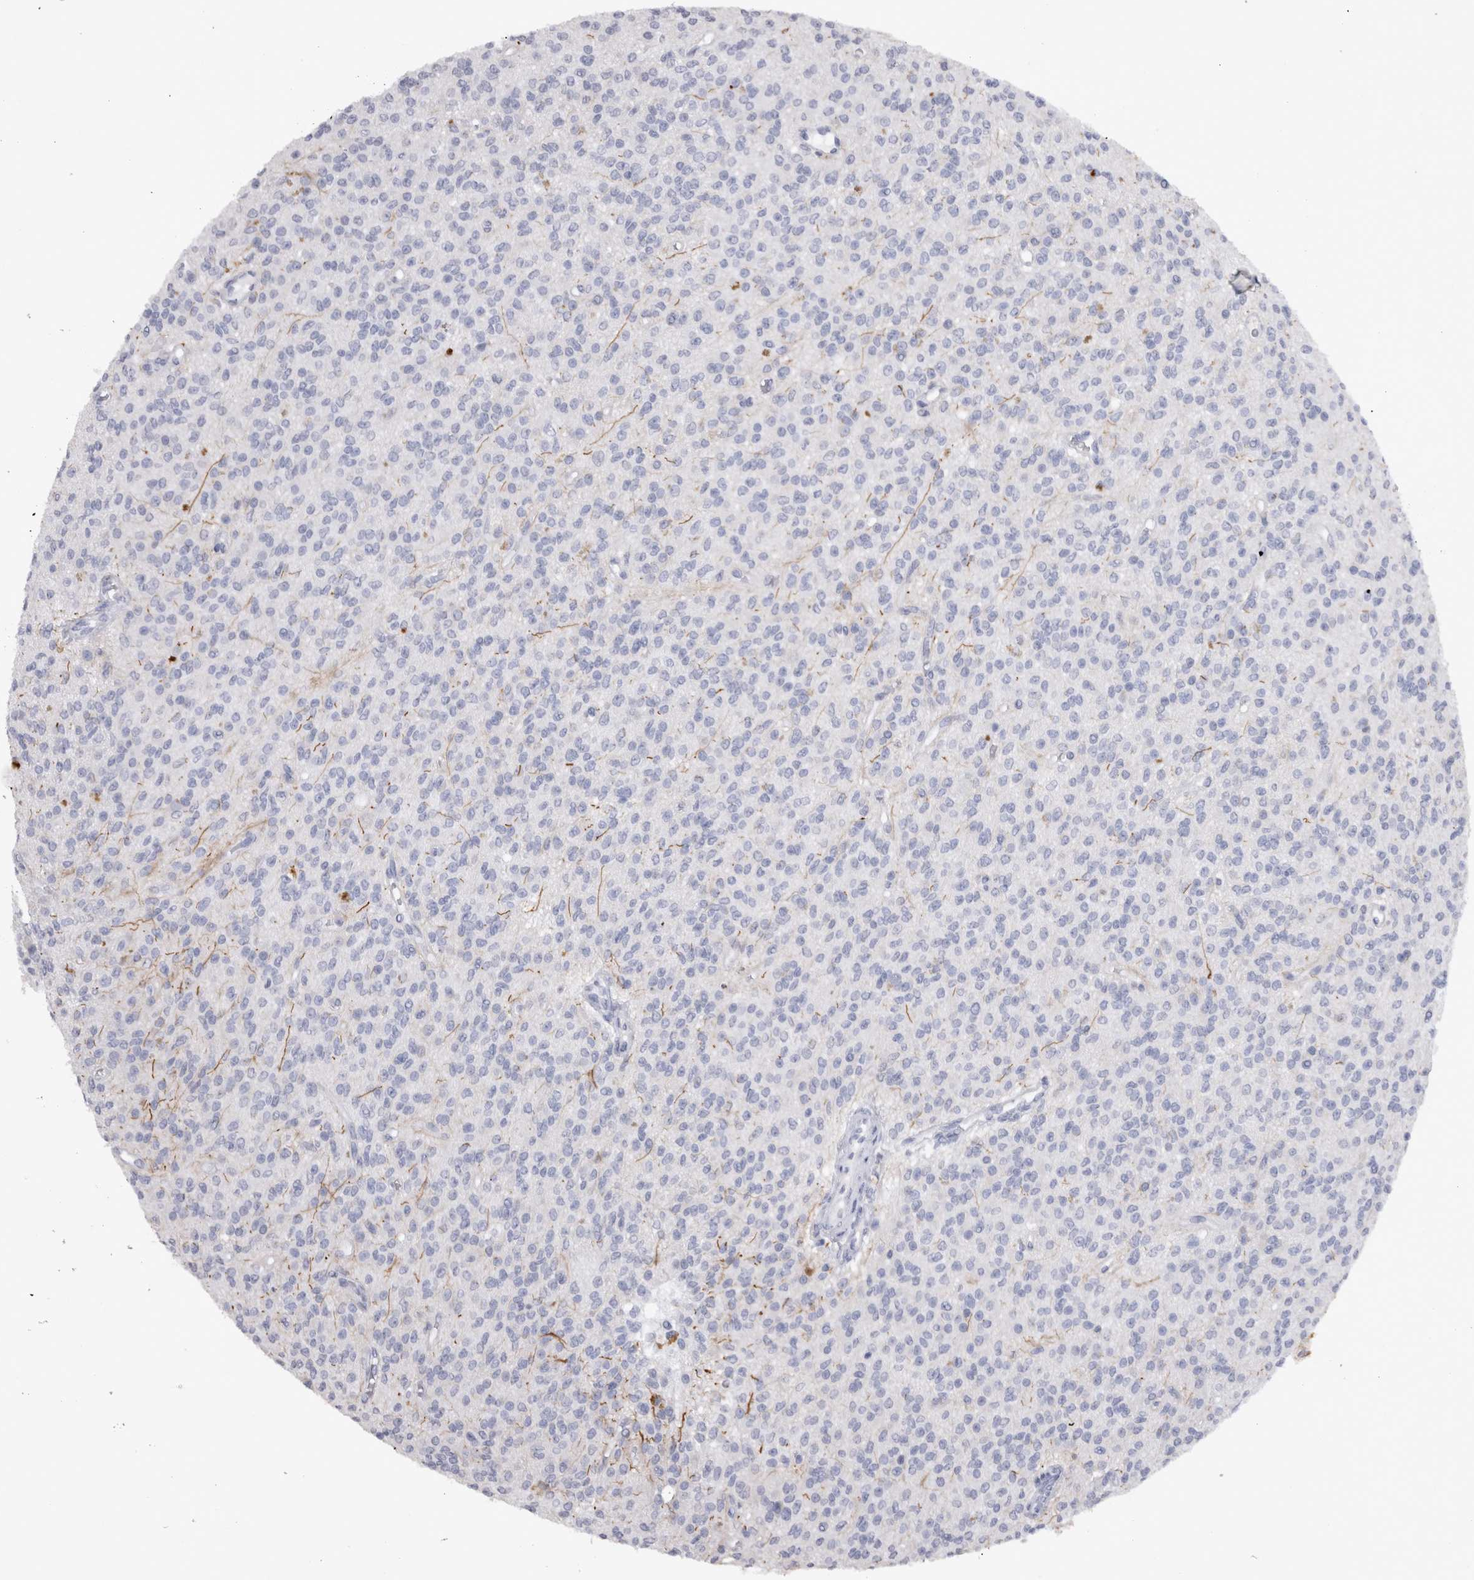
{"staining": {"intensity": "negative", "quantity": "none", "location": "none"}, "tissue": "glioma", "cell_type": "Tumor cells", "image_type": "cancer", "snomed": [{"axis": "morphology", "description": "Glioma, malignant, High grade"}, {"axis": "topography", "description": "Brain"}], "caption": "Immunohistochemical staining of malignant glioma (high-grade) displays no significant staining in tumor cells.", "gene": "ADAM2", "patient": {"sex": "male", "age": 34}}